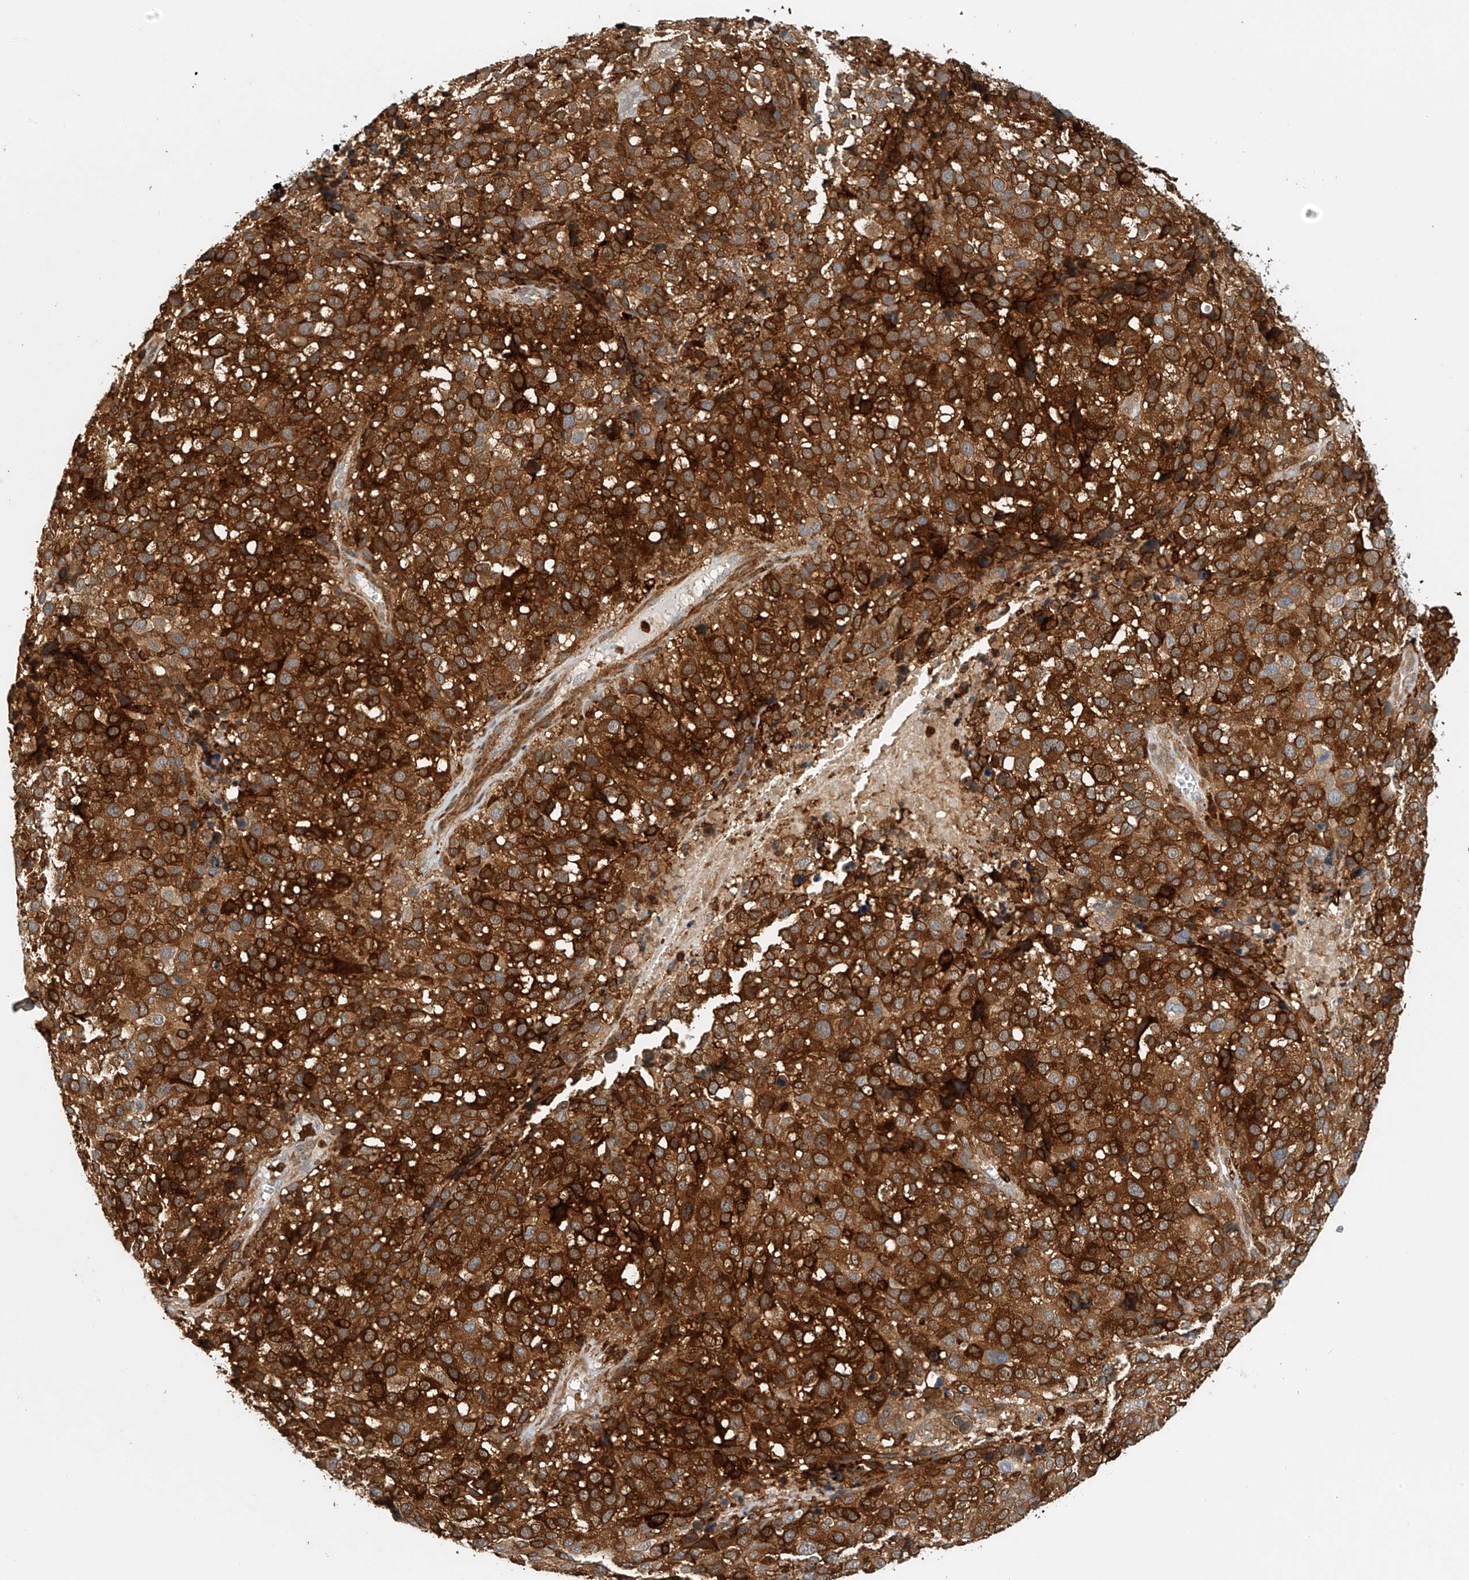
{"staining": {"intensity": "strong", "quantity": ">75%", "location": "cytoplasmic/membranous"}, "tissue": "melanoma", "cell_type": "Tumor cells", "image_type": "cancer", "snomed": [{"axis": "morphology", "description": "Malignant melanoma, NOS"}, {"axis": "topography", "description": "Skin of trunk"}], "caption": "Immunohistochemical staining of melanoma demonstrates high levels of strong cytoplasmic/membranous positivity in approximately >75% of tumor cells. (DAB (3,3'-diaminobenzidine) = brown stain, brightfield microscopy at high magnification).", "gene": "MICAL1", "patient": {"sex": "male", "age": 71}}